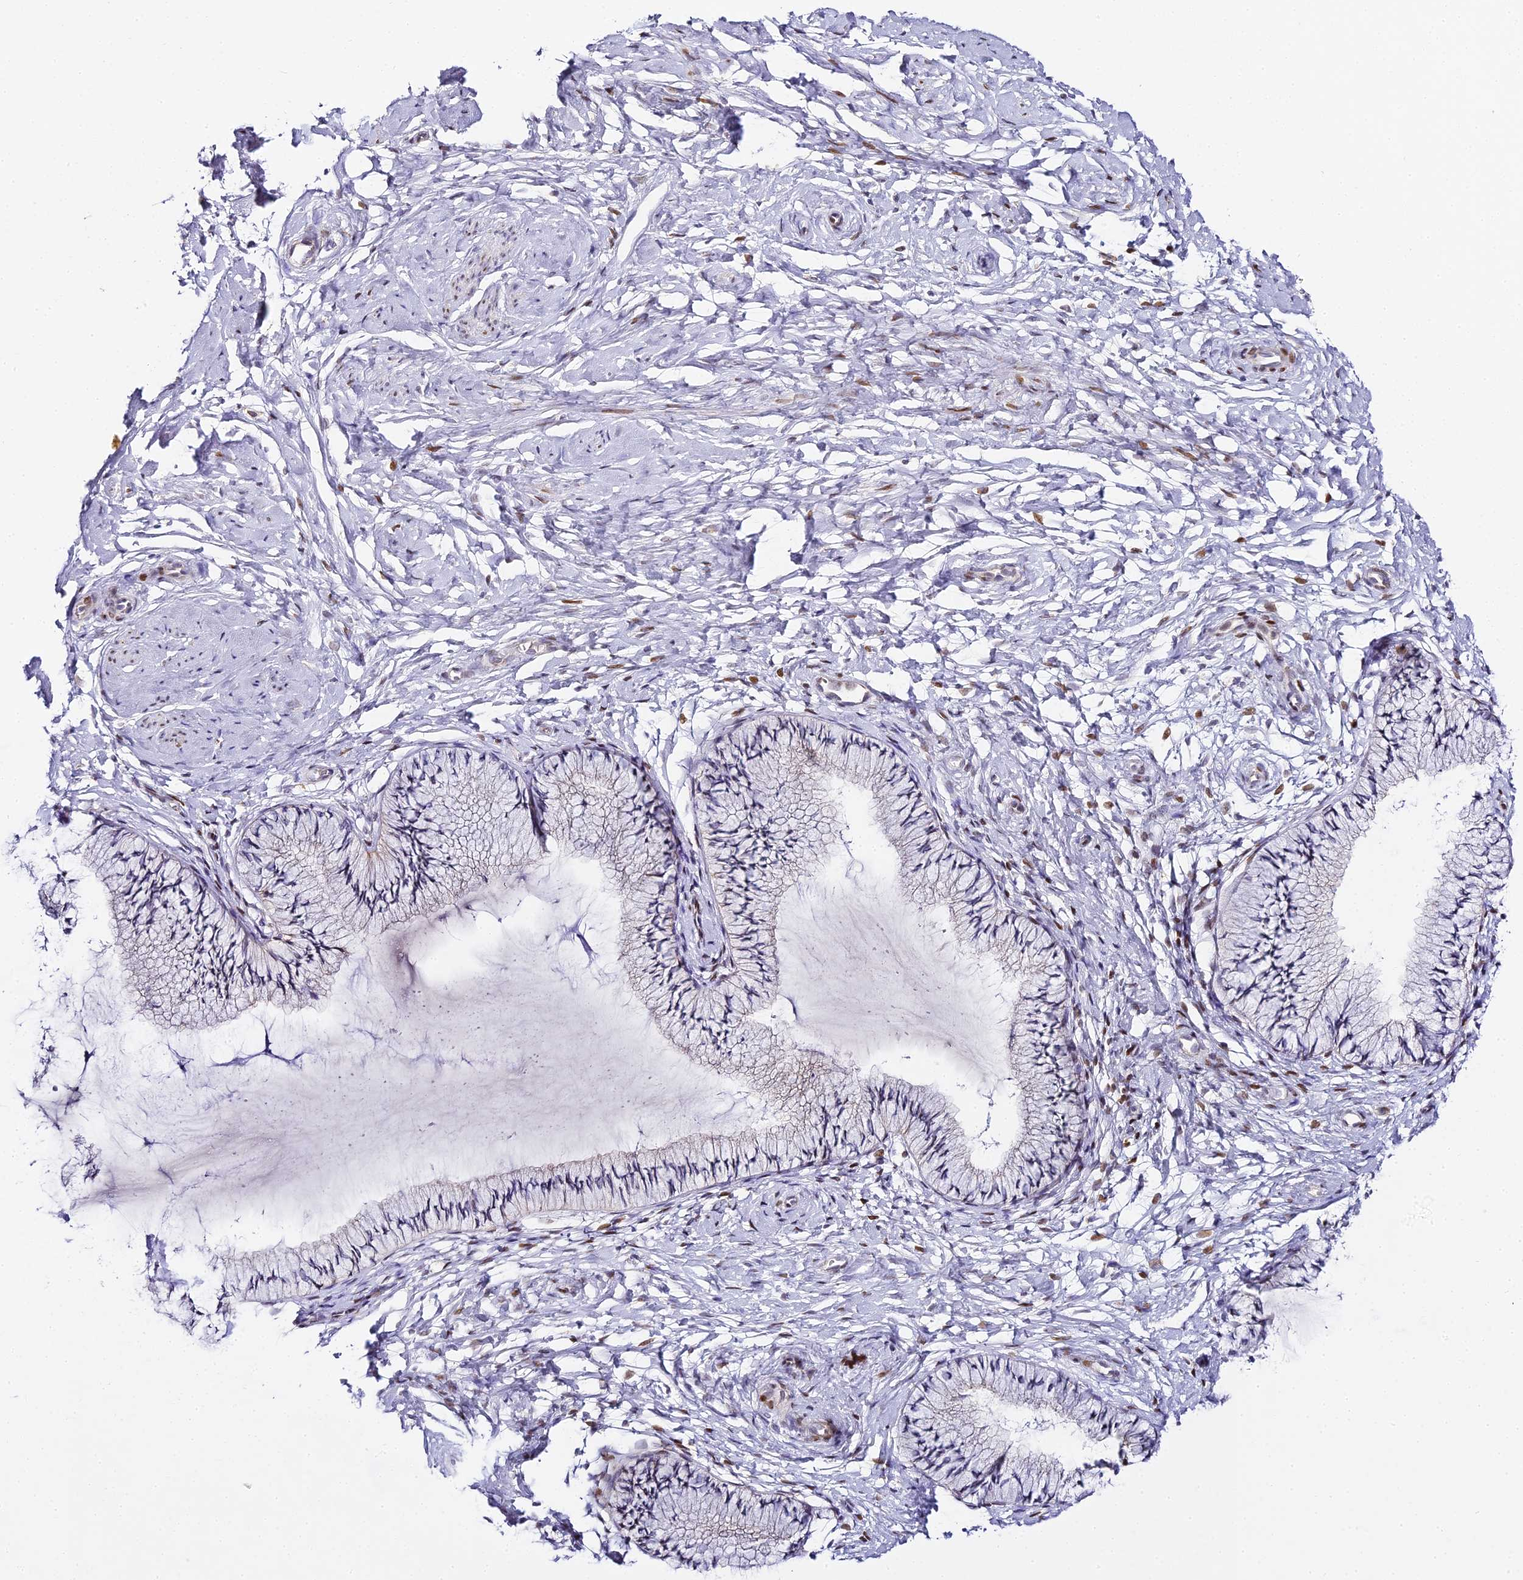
{"staining": {"intensity": "weak", "quantity": "<25%", "location": "cytoplasmic/membranous"}, "tissue": "cervix", "cell_type": "Glandular cells", "image_type": "normal", "snomed": [{"axis": "morphology", "description": "Normal tissue, NOS"}, {"axis": "topography", "description": "Cervix"}], "caption": "High power microscopy micrograph of an immunohistochemistry (IHC) histopathology image of unremarkable cervix, revealing no significant positivity in glandular cells. (Brightfield microscopy of DAB (3,3'-diaminobenzidine) immunohistochemistry (IHC) at high magnification).", "gene": "SERP1", "patient": {"sex": "female", "age": 33}}